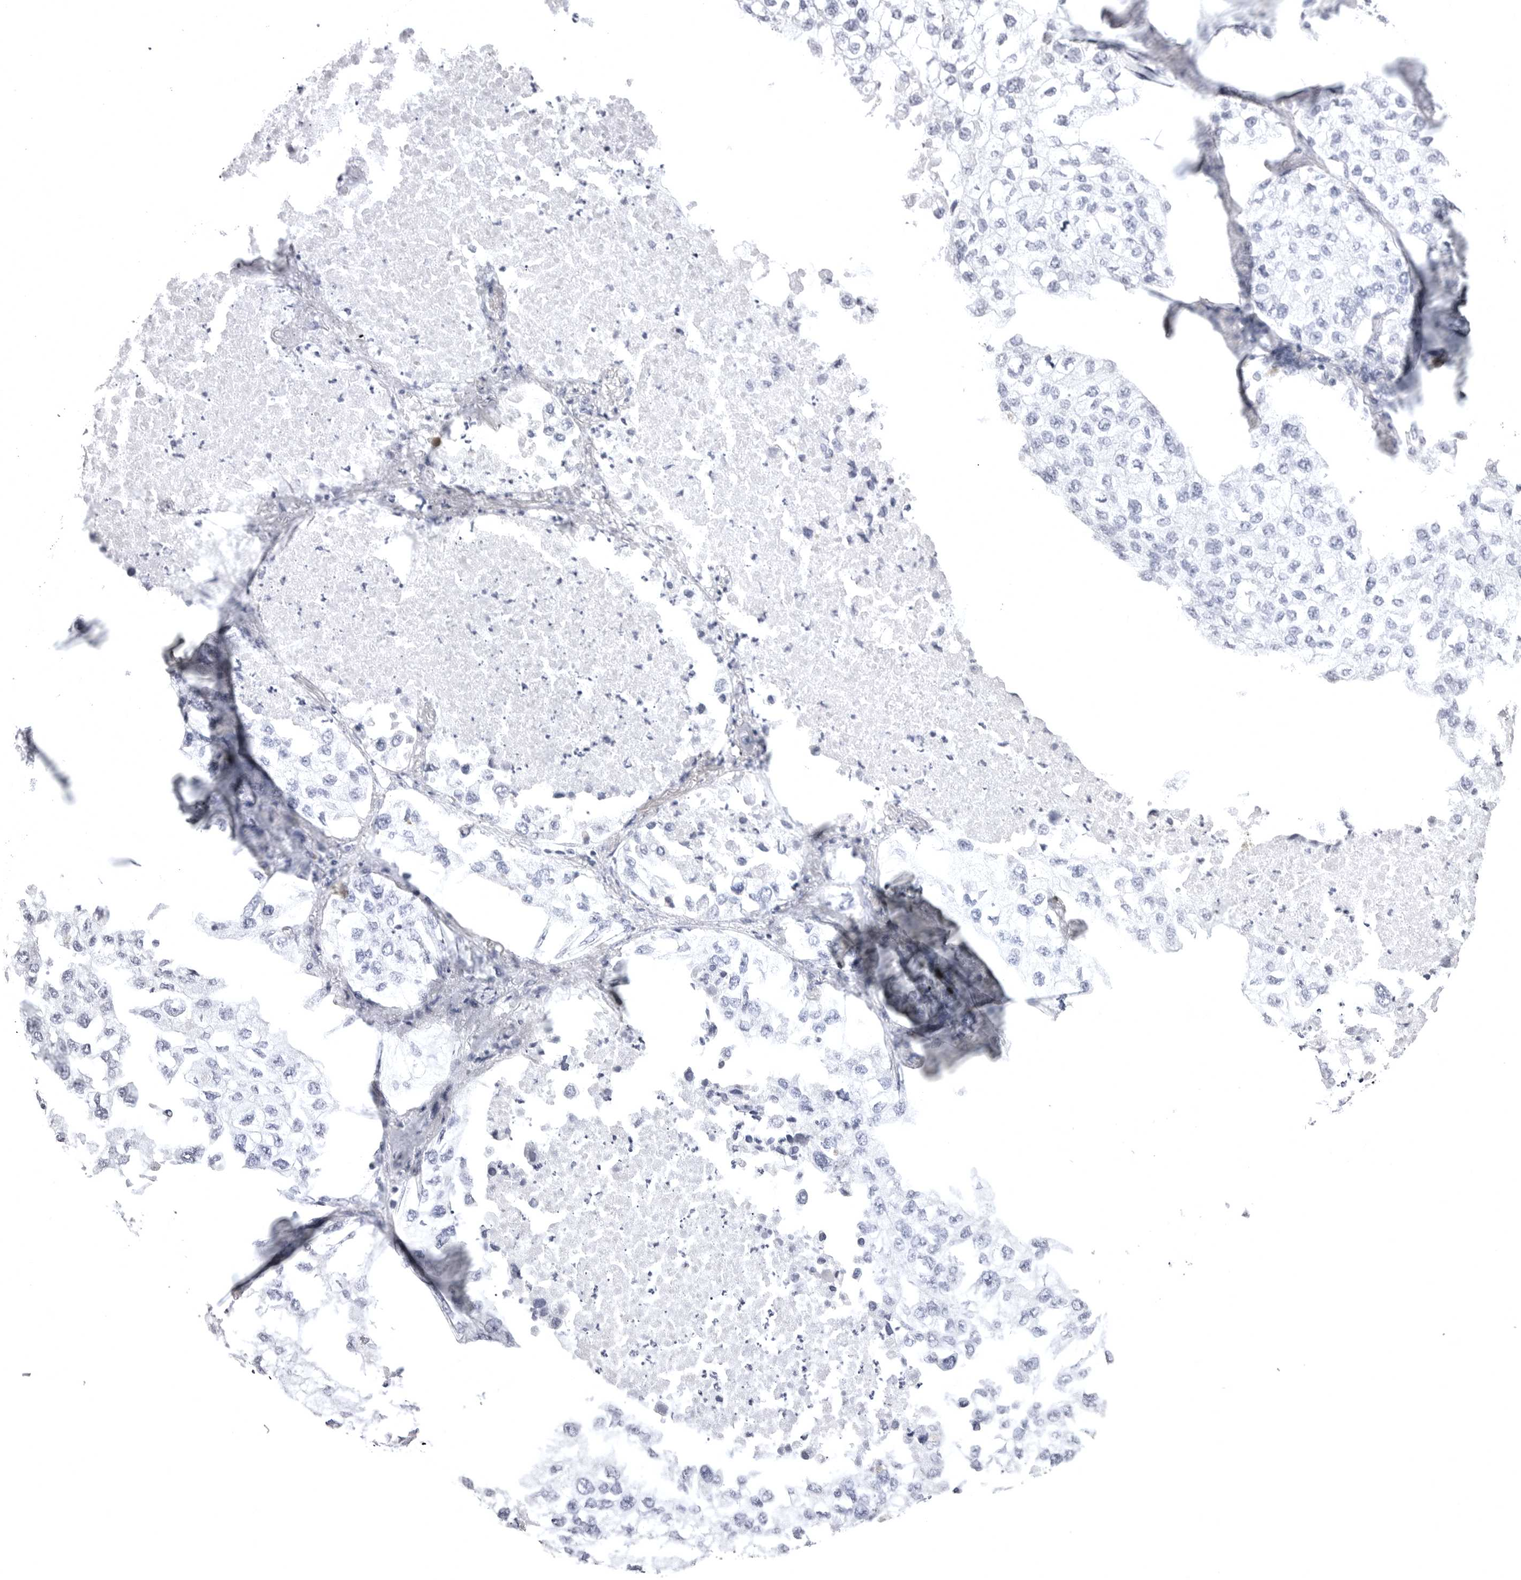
{"staining": {"intensity": "moderate", "quantity": "<25%", "location": "cytoplasmic/membranous"}, "tissue": "lung cancer", "cell_type": "Tumor cells", "image_type": "cancer", "snomed": [{"axis": "morphology", "description": "Adenocarcinoma, NOS"}, {"axis": "topography", "description": "Lung"}], "caption": "Brown immunohistochemical staining in human lung cancer (adenocarcinoma) displays moderate cytoplasmic/membranous positivity in approximately <25% of tumor cells.", "gene": "TUFM", "patient": {"sex": "male", "age": 63}}